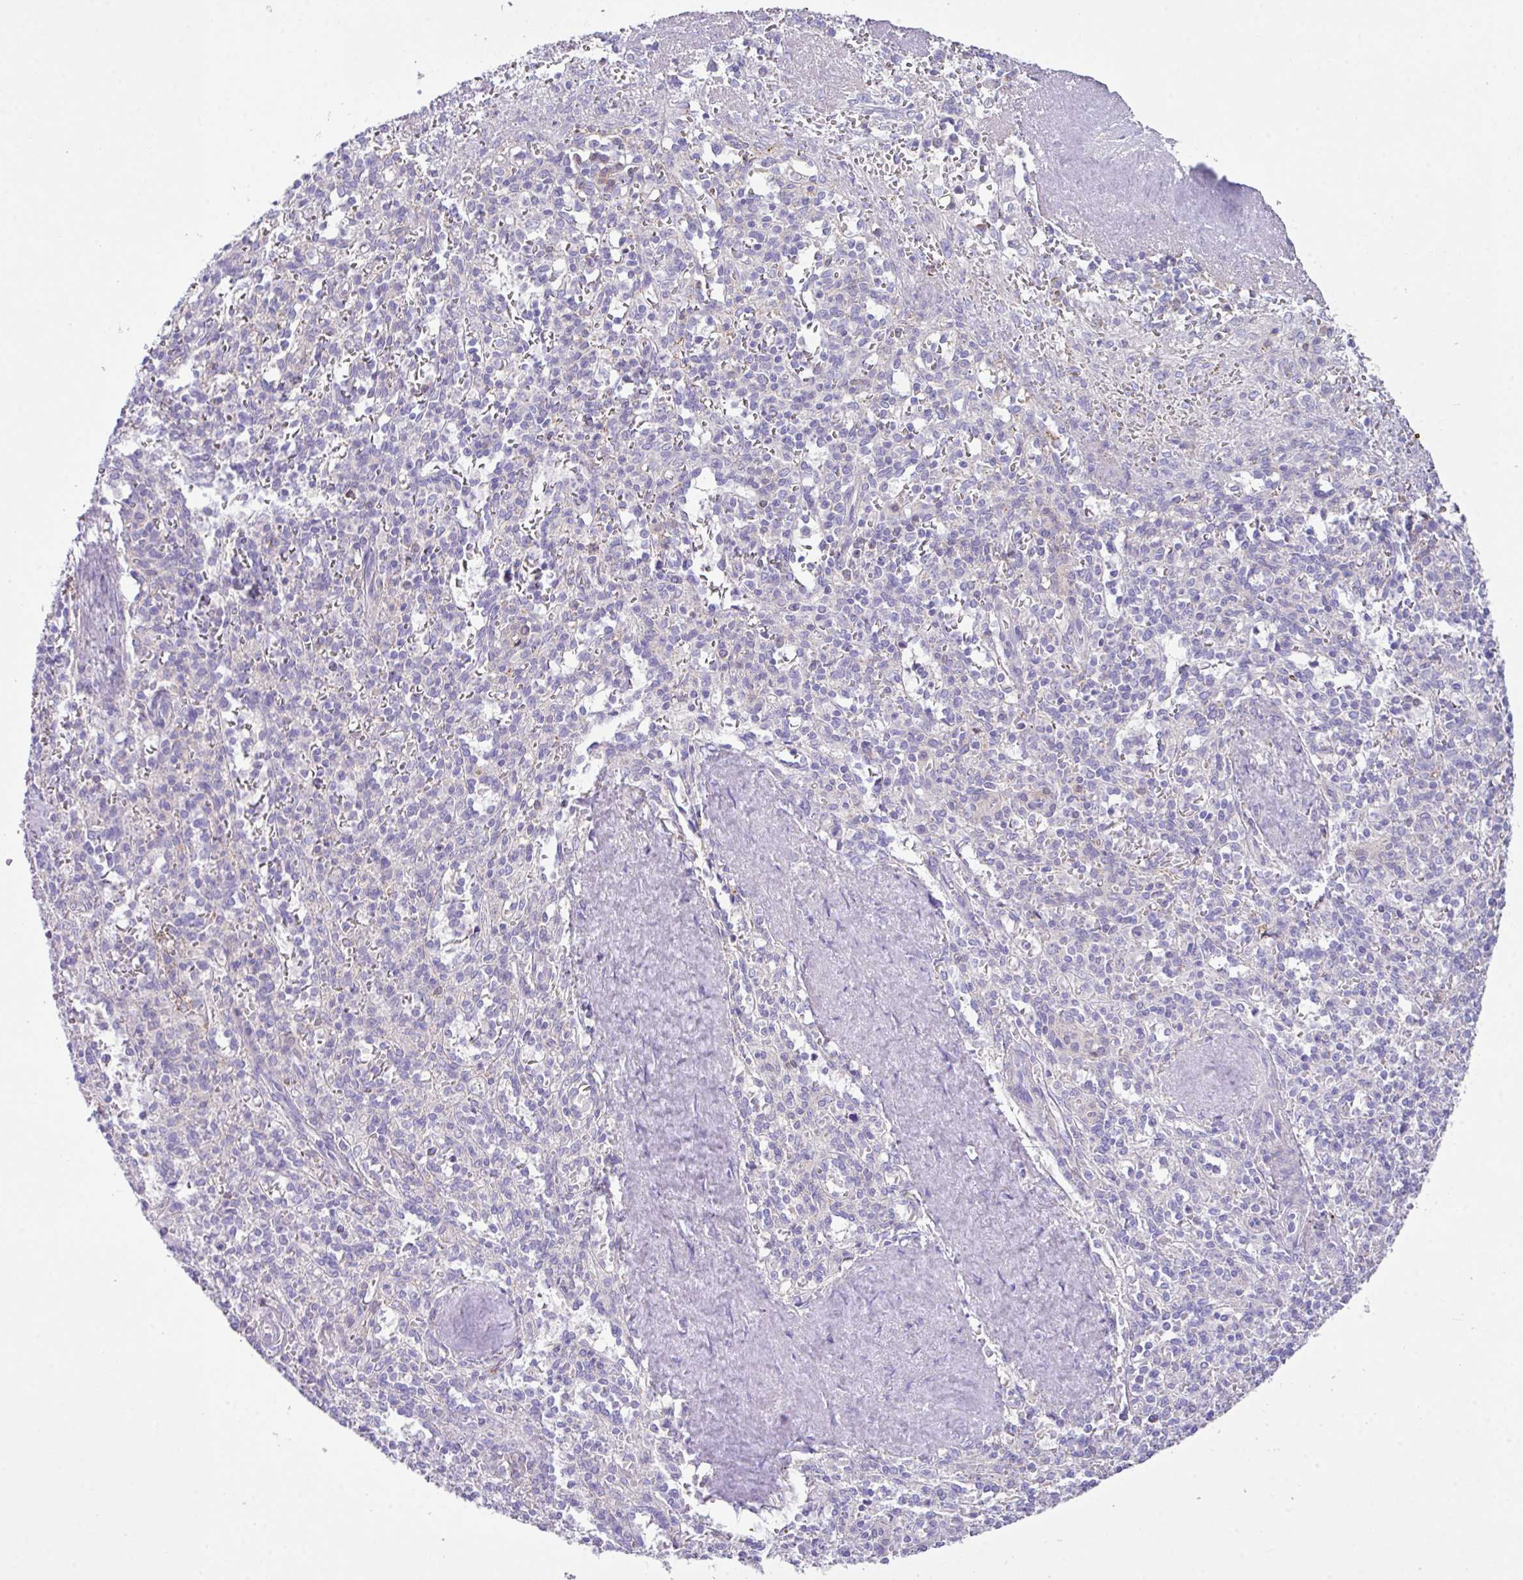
{"staining": {"intensity": "negative", "quantity": "none", "location": "none"}, "tissue": "spleen", "cell_type": "Cells in red pulp", "image_type": "normal", "snomed": [{"axis": "morphology", "description": "Normal tissue, NOS"}, {"axis": "topography", "description": "Spleen"}], "caption": "Immunohistochemical staining of unremarkable human spleen demonstrates no significant expression in cells in red pulp.", "gene": "DNAL1", "patient": {"sex": "female", "age": 70}}